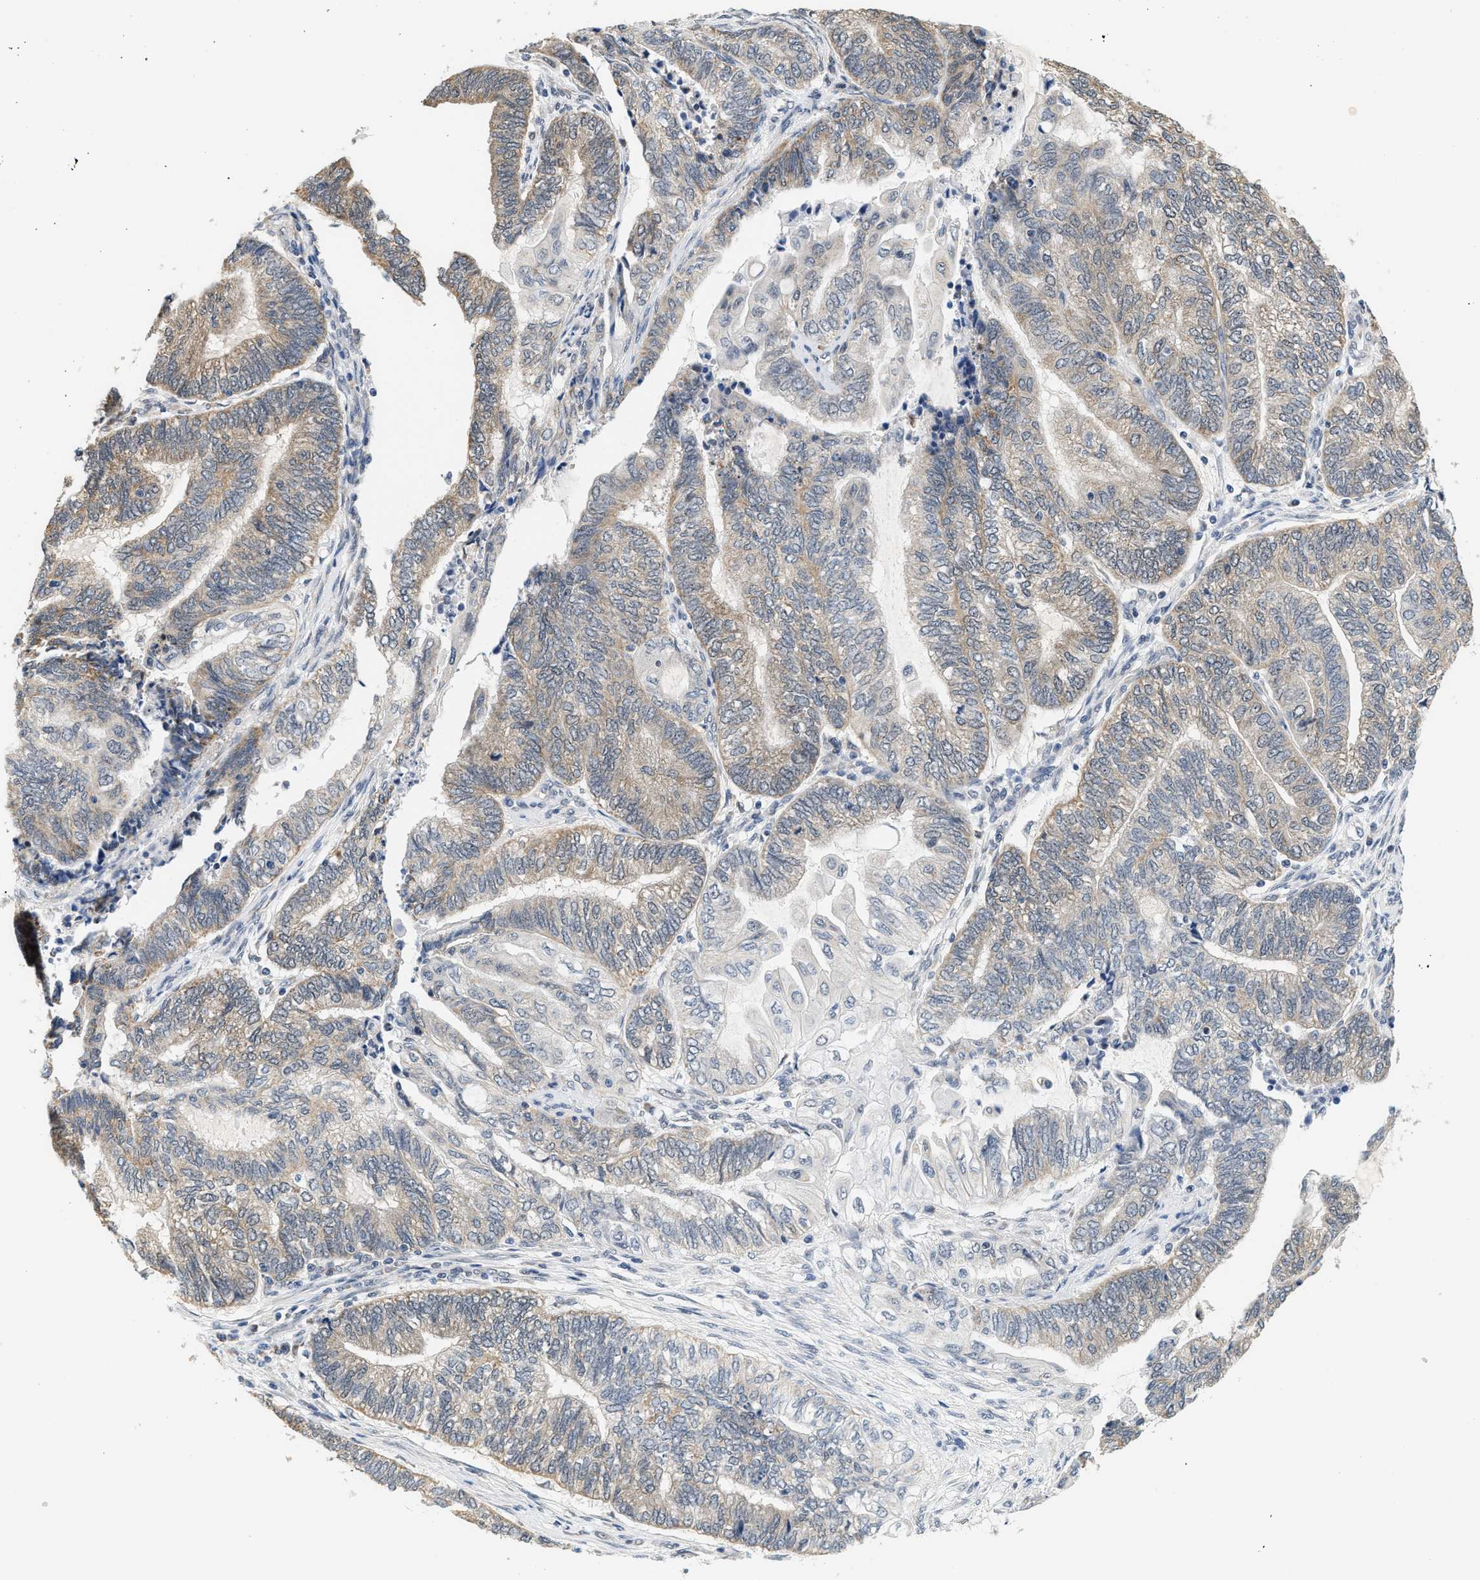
{"staining": {"intensity": "weak", "quantity": "25%-75%", "location": "cytoplasmic/membranous"}, "tissue": "endometrial cancer", "cell_type": "Tumor cells", "image_type": "cancer", "snomed": [{"axis": "morphology", "description": "Adenocarcinoma, NOS"}, {"axis": "topography", "description": "Uterus"}, {"axis": "topography", "description": "Endometrium"}], "caption": "Brown immunohistochemical staining in endometrial adenocarcinoma exhibits weak cytoplasmic/membranous staining in approximately 25%-75% of tumor cells.", "gene": "GIGYF1", "patient": {"sex": "female", "age": 70}}